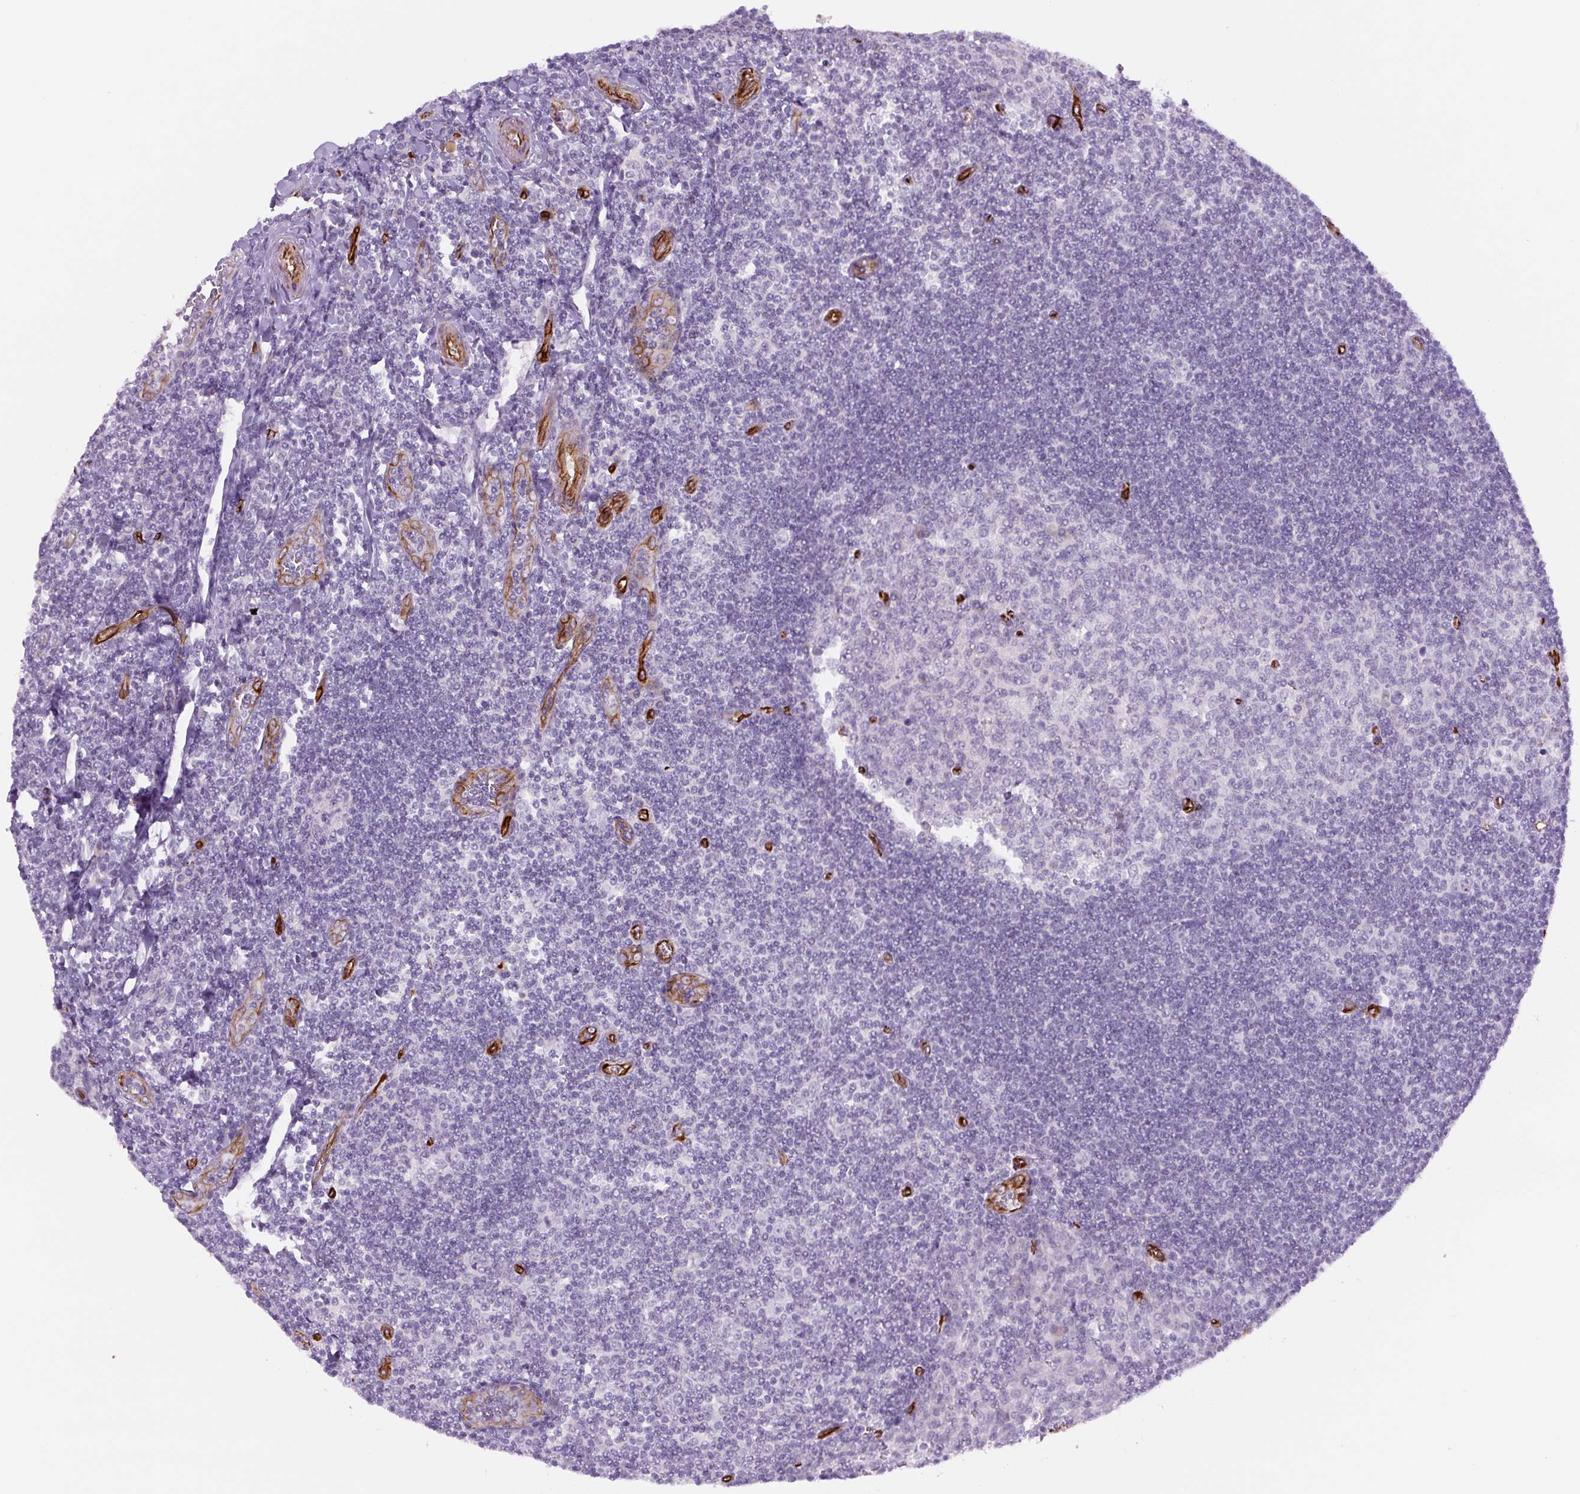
{"staining": {"intensity": "negative", "quantity": "none", "location": "none"}, "tissue": "tonsil", "cell_type": "Germinal center cells", "image_type": "normal", "snomed": [{"axis": "morphology", "description": "Normal tissue, NOS"}, {"axis": "topography", "description": "Tonsil"}], "caption": "The micrograph shows no staining of germinal center cells in normal tonsil.", "gene": "NES", "patient": {"sex": "male", "age": 27}}